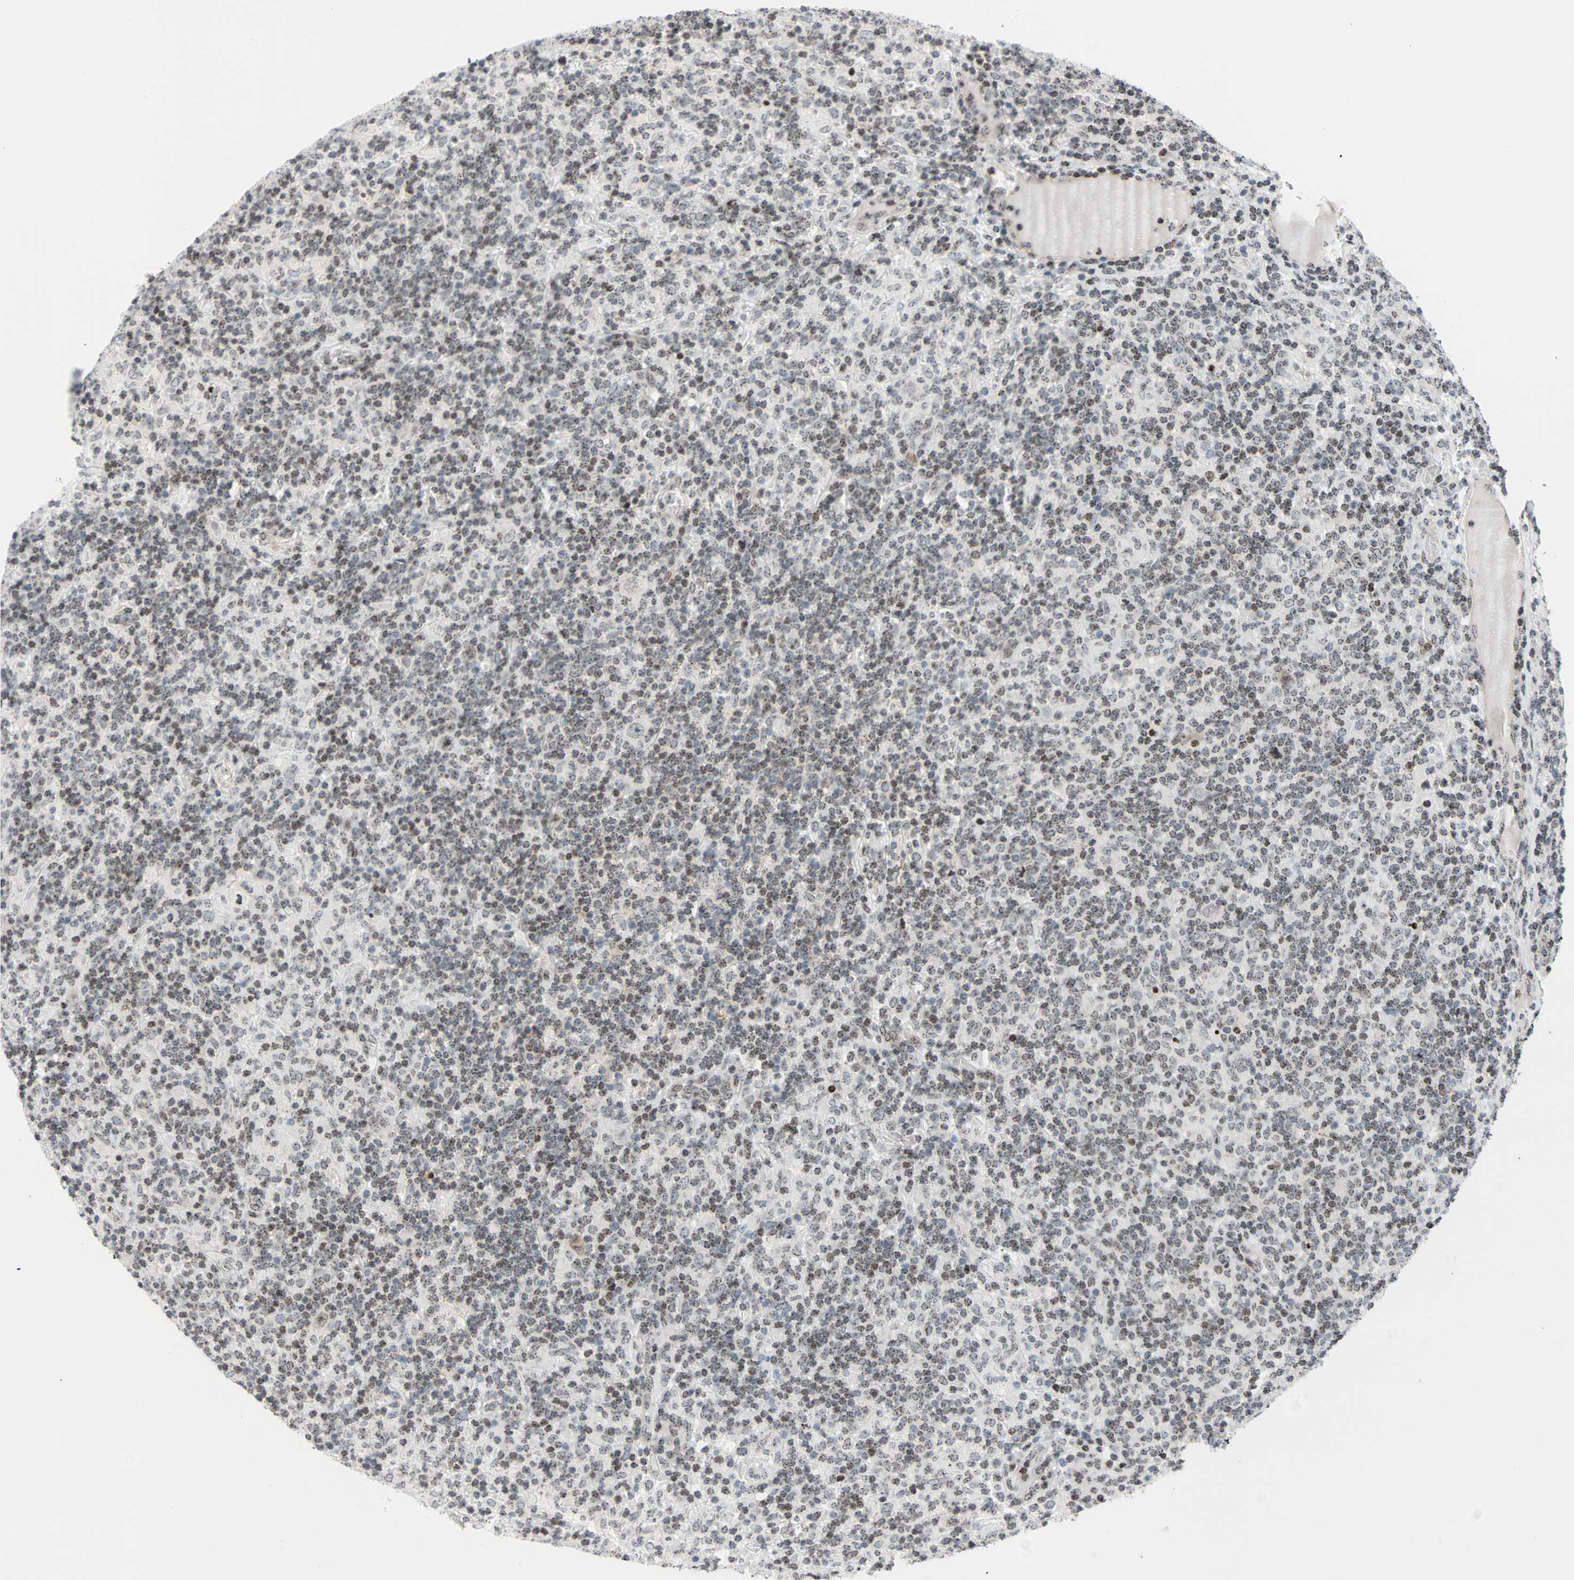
{"staining": {"intensity": "weak", "quantity": ">75%", "location": "nuclear"}, "tissue": "lymphoma", "cell_type": "Tumor cells", "image_type": "cancer", "snomed": [{"axis": "morphology", "description": "Hodgkin's disease, NOS"}, {"axis": "topography", "description": "Lymph node"}], "caption": "Hodgkin's disease stained with a protein marker shows weak staining in tumor cells.", "gene": "CENPA", "patient": {"sex": "male", "age": 70}}